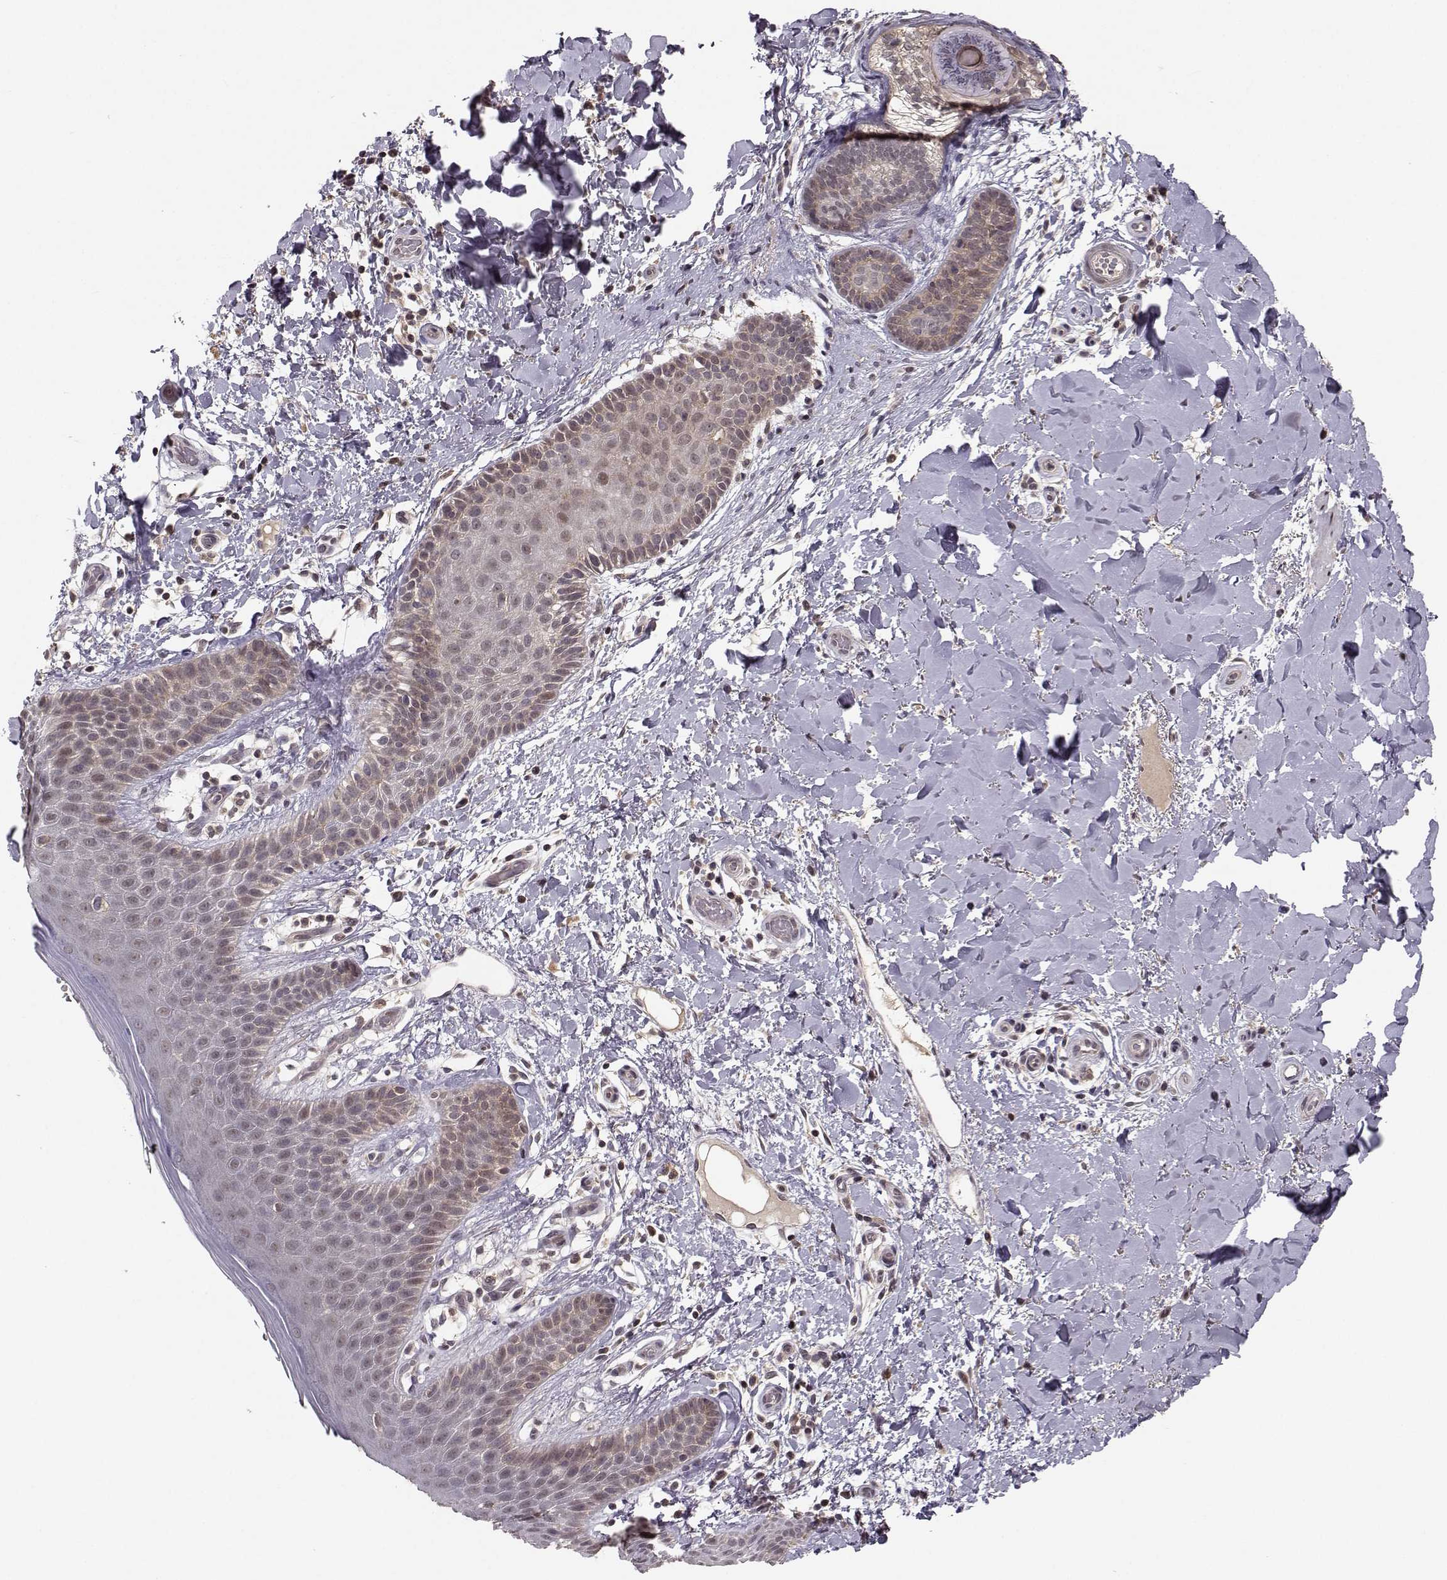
{"staining": {"intensity": "negative", "quantity": "none", "location": "none"}, "tissue": "skin", "cell_type": "Epidermal cells", "image_type": "normal", "snomed": [{"axis": "morphology", "description": "Normal tissue, NOS"}, {"axis": "topography", "description": "Anal"}], "caption": "Protein analysis of normal skin reveals no significant expression in epidermal cells.", "gene": "PLEKHG3", "patient": {"sex": "male", "age": 36}}